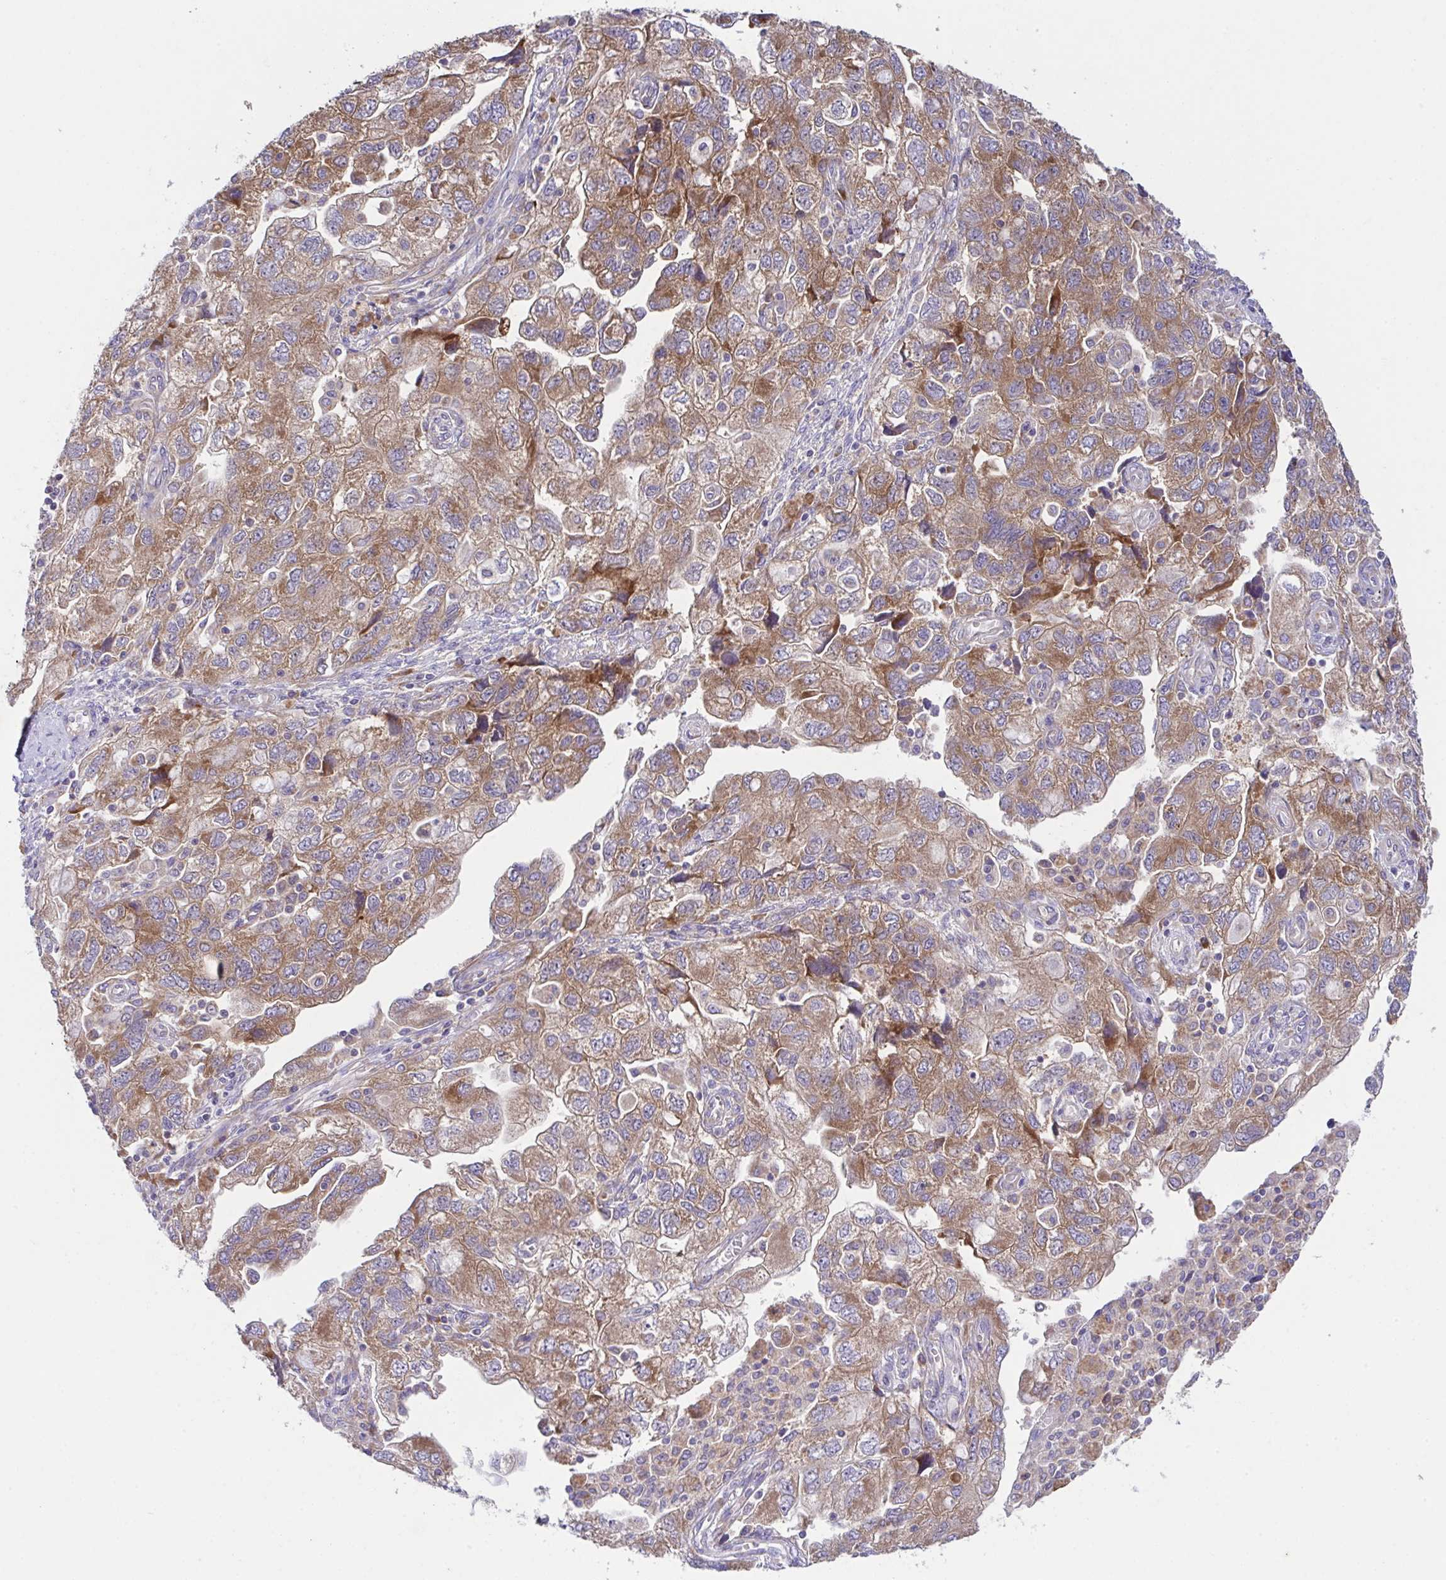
{"staining": {"intensity": "moderate", "quantity": ">75%", "location": "cytoplasmic/membranous"}, "tissue": "ovarian cancer", "cell_type": "Tumor cells", "image_type": "cancer", "snomed": [{"axis": "morphology", "description": "Carcinoma, NOS"}, {"axis": "morphology", "description": "Cystadenocarcinoma, serous, NOS"}, {"axis": "topography", "description": "Ovary"}], "caption": "Carcinoma (ovarian) was stained to show a protein in brown. There is medium levels of moderate cytoplasmic/membranous expression in approximately >75% of tumor cells.", "gene": "FAU", "patient": {"sex": "female", "age": 69}}